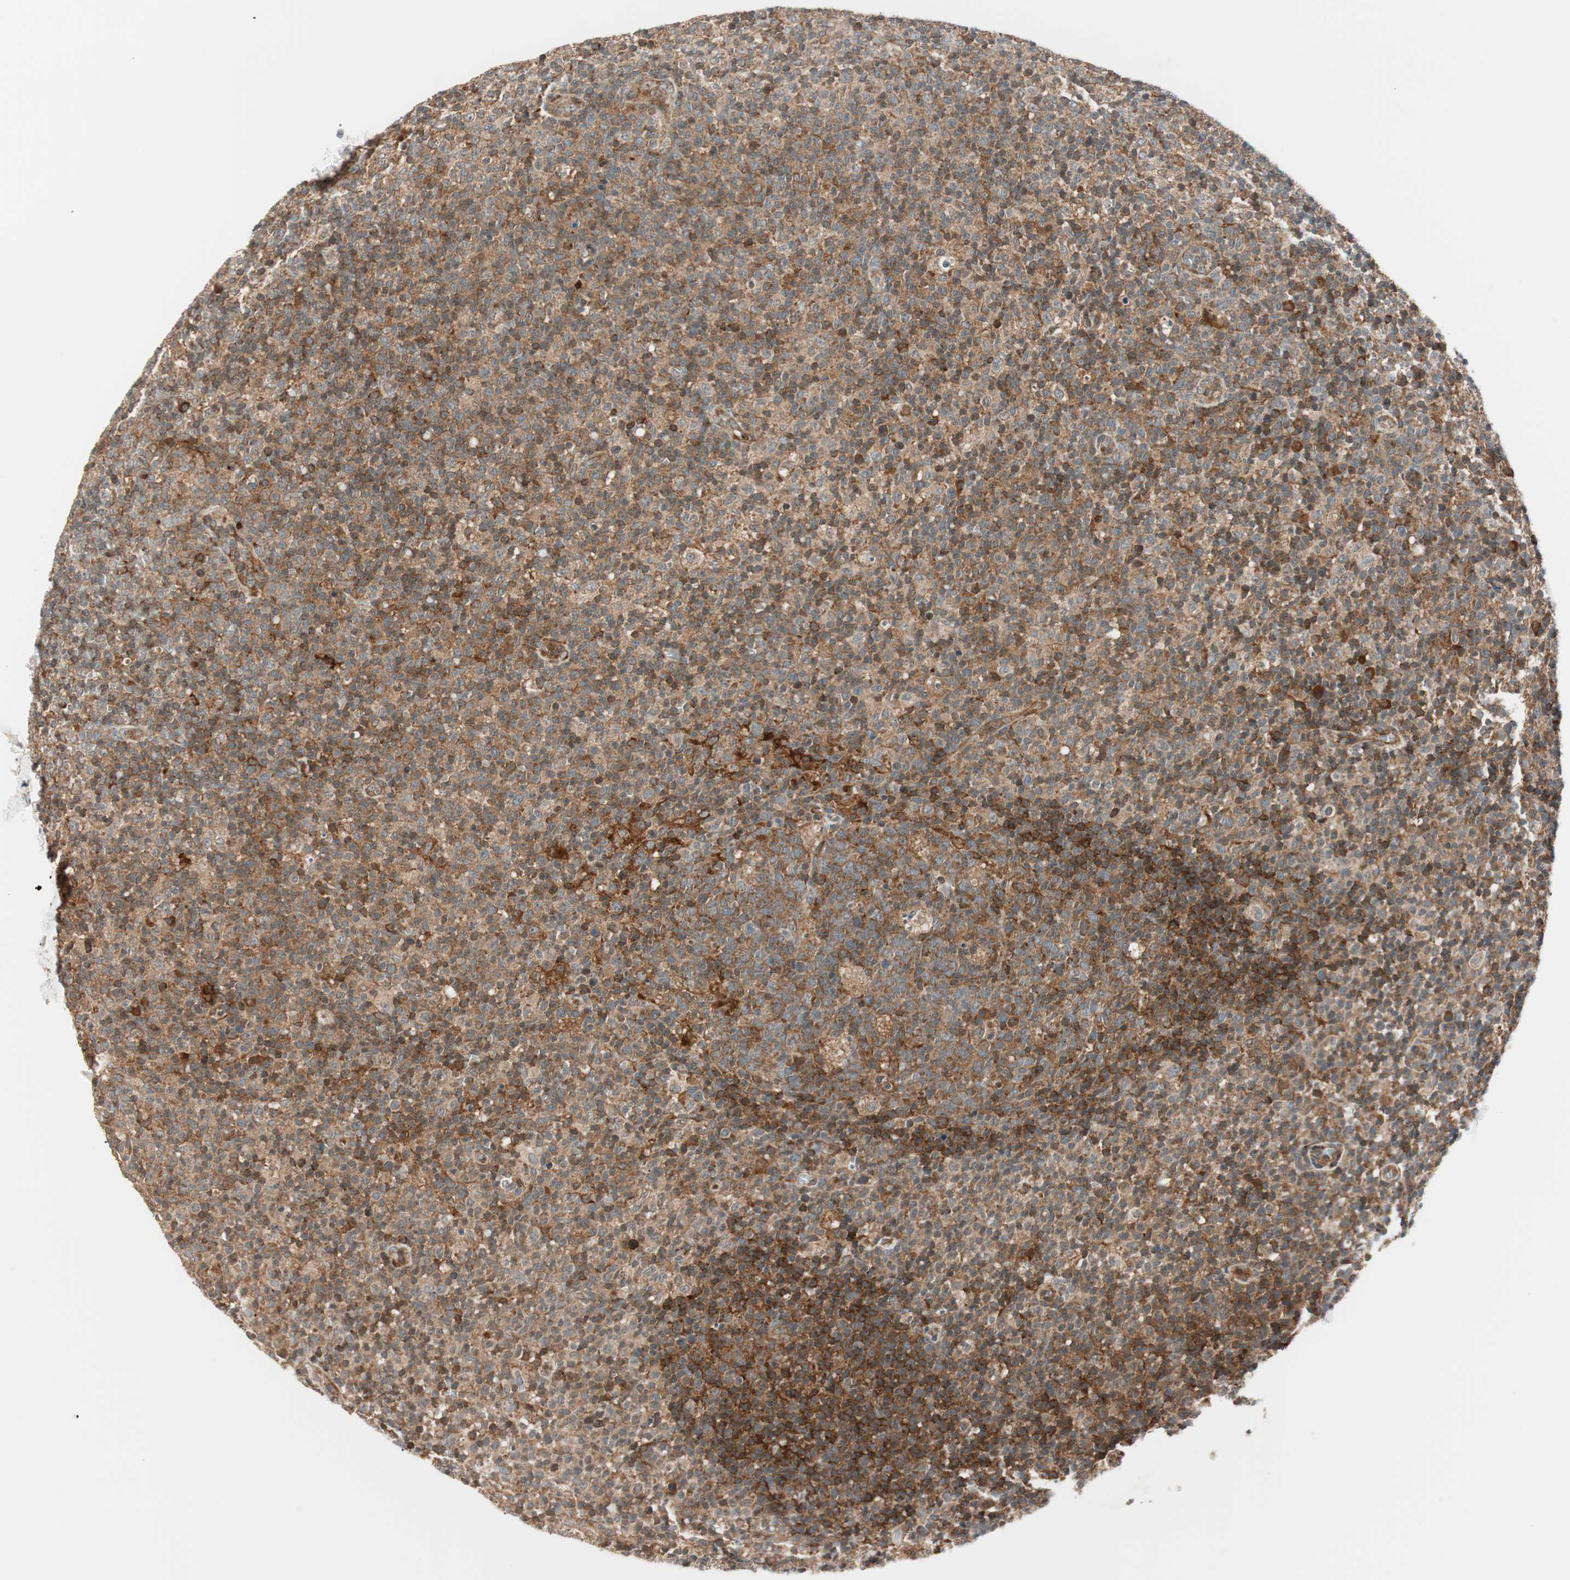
{"staining": {"intensity": "moderate", "quantity": "<25%", "location": "cytoplasmic/membranous"}, "tissue": "lymph node", "cell_type": "Germinal center cells", "image_type": "normal", "snomed": [{"axis": "morphology", "description": "Normal tissue, NOS"}, {"axis": "morphology", "description": "Inflammation, NOS"}, {"axis": "topography", "description": "Lymph node"}], "caption": "This photomicrograph shows immunohistochemistry staining of normal human lymph node, with low moderate cytoplasmic/membranous staining in approximately <25% of germinal center cells.", "gene": "ABI1", "patient": {"sex": "male", "age": 55}}